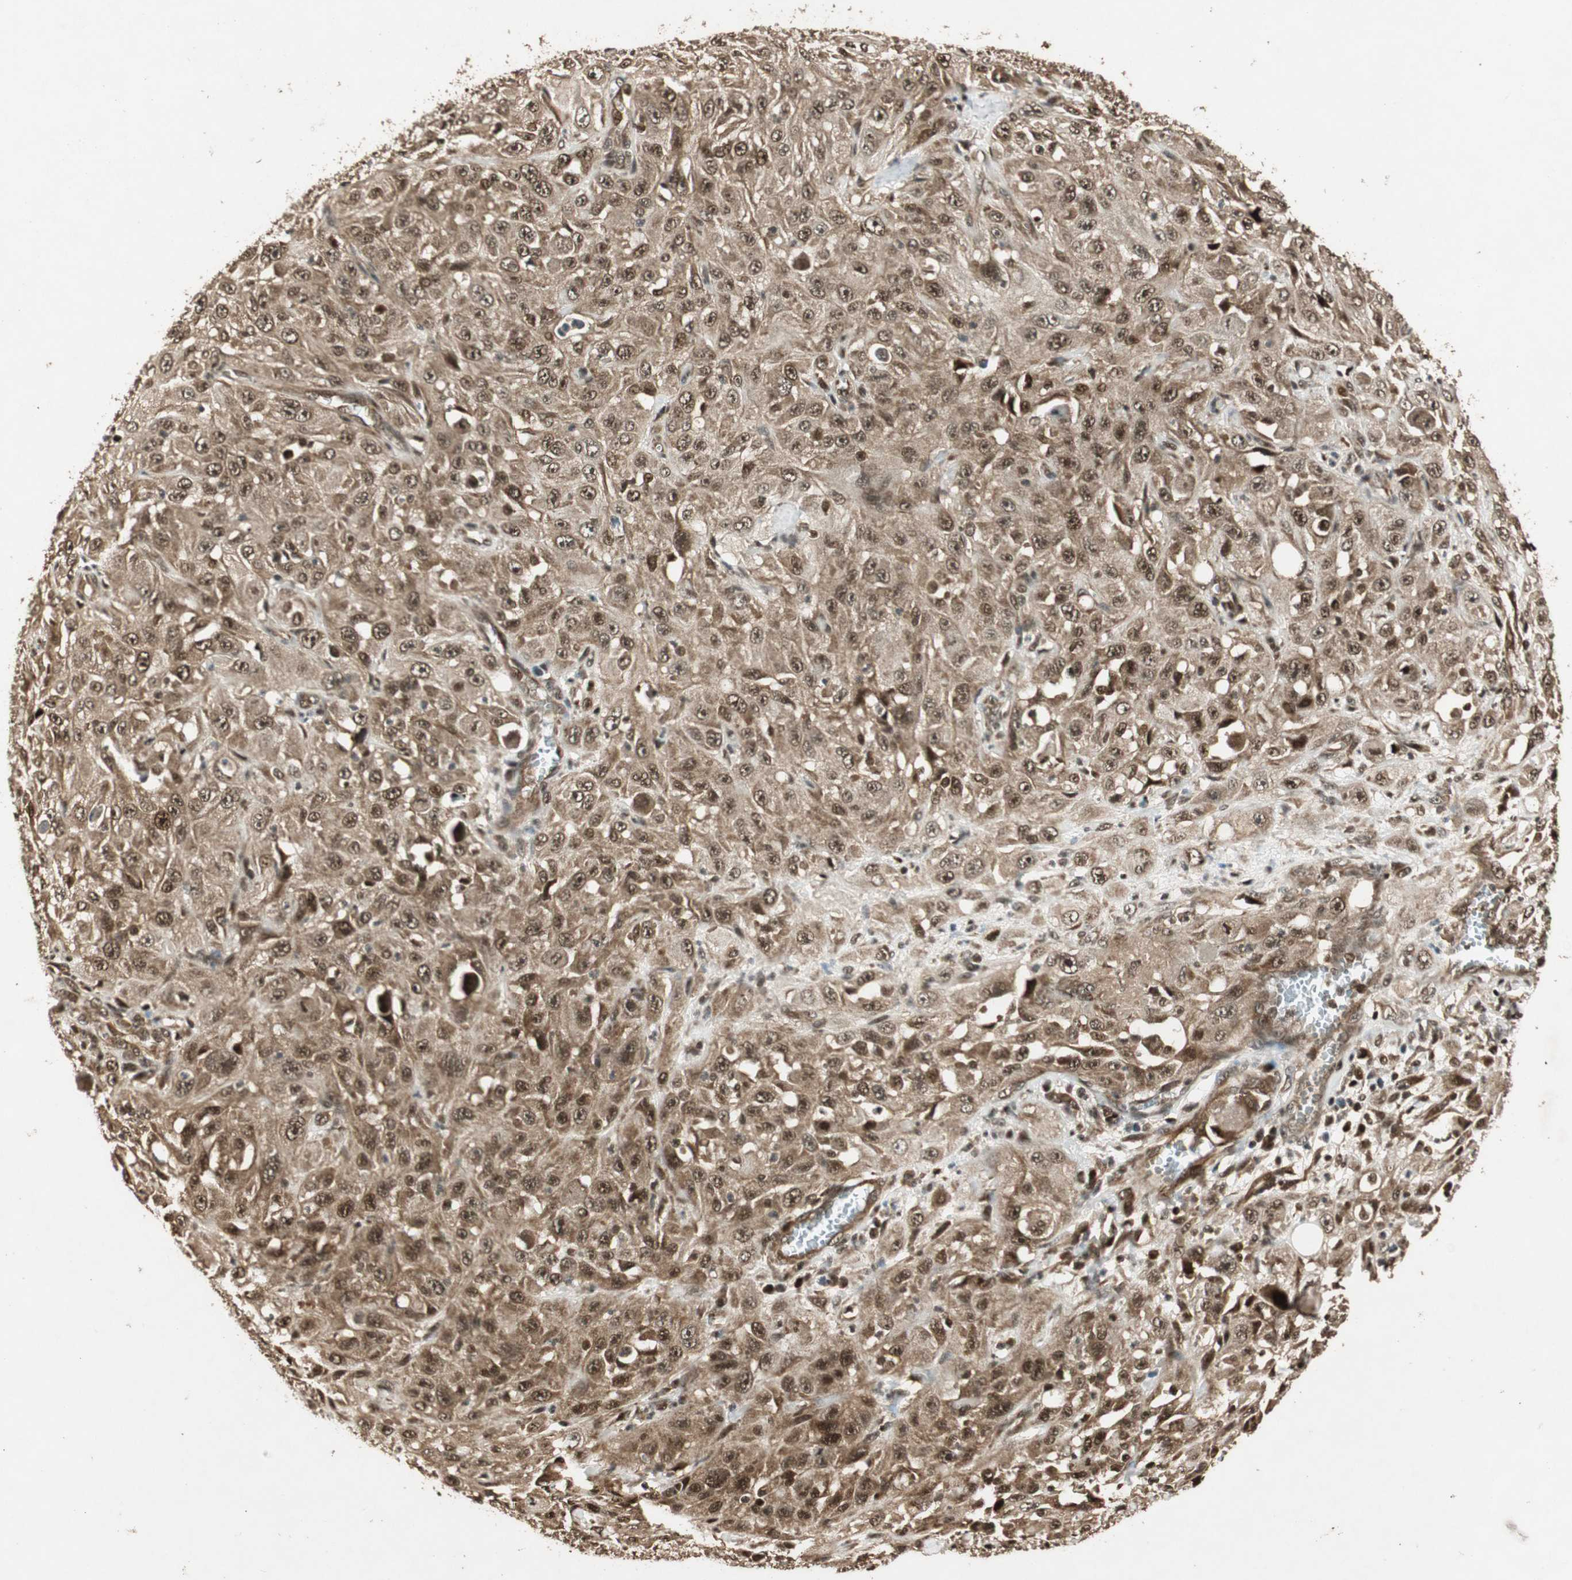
{"staining": {"intensity": "strong", "quantity": ">75%", "location": "cytoplasmic/membranous,nuclear"}, "tissue": "skin cancer", "cell_type": "Tumor cells", "image_type": "cancer", "snomed": [{"axis": "morphology", "description": "Squamous cell carcinoma, NOS"}, {"axis": "morphology", "description": "Squamous cell carcinoma, metastatic, NOS"}, {"axis": "topography", "description": "Skin"}, {"axis": "topography", "description": "Lymph node"}], "caption": "A photomicrograph showing strong cytoplasmic/membranous and nuclear expression in approximately >75% of tumor cells in skin metastatic squamous cell carcinoma, as visualized by brown immunohistochemical staining.", "gene": "RPA3", "patient": {"sex": "male", "age": 75}}